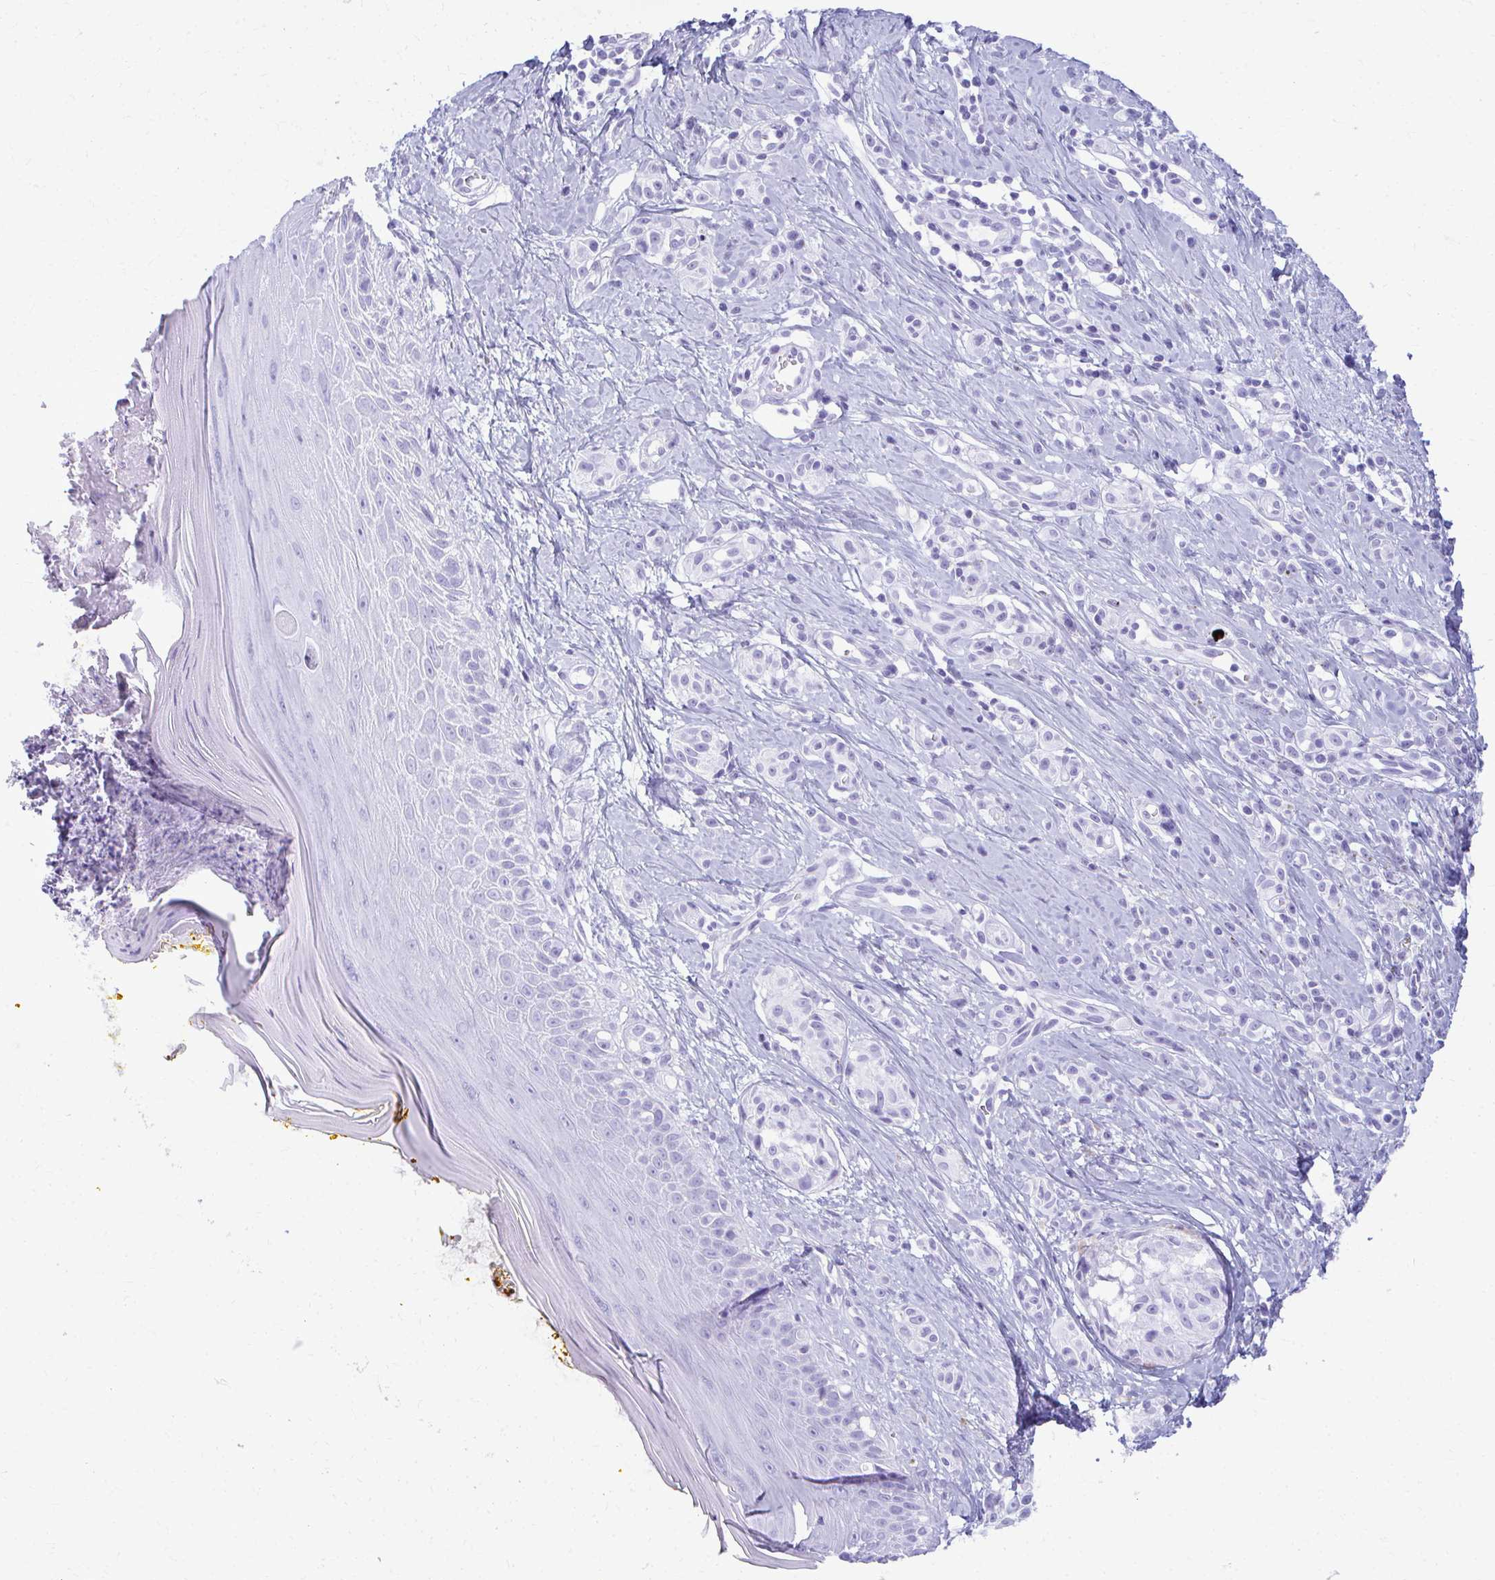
{"staining": {"intensity": "negative", "quantity": "none", "location": "none"}, "tissue": "melanoma", "cell_type": "Tumor cells", "image_type": "cancer", "snomed": [{"axis": "morphology", "description": "Malignant melanoma, NOS"}, {"axis": "topography", "description": "Skin"}], "caption": "IHC histopathology image of neoplastic tissue: human melanoma stained with DAB exhibits no significant protein staining in tumor cells.", "gene": "MAF1", "patient": {"sex": "male", "age": 74}}